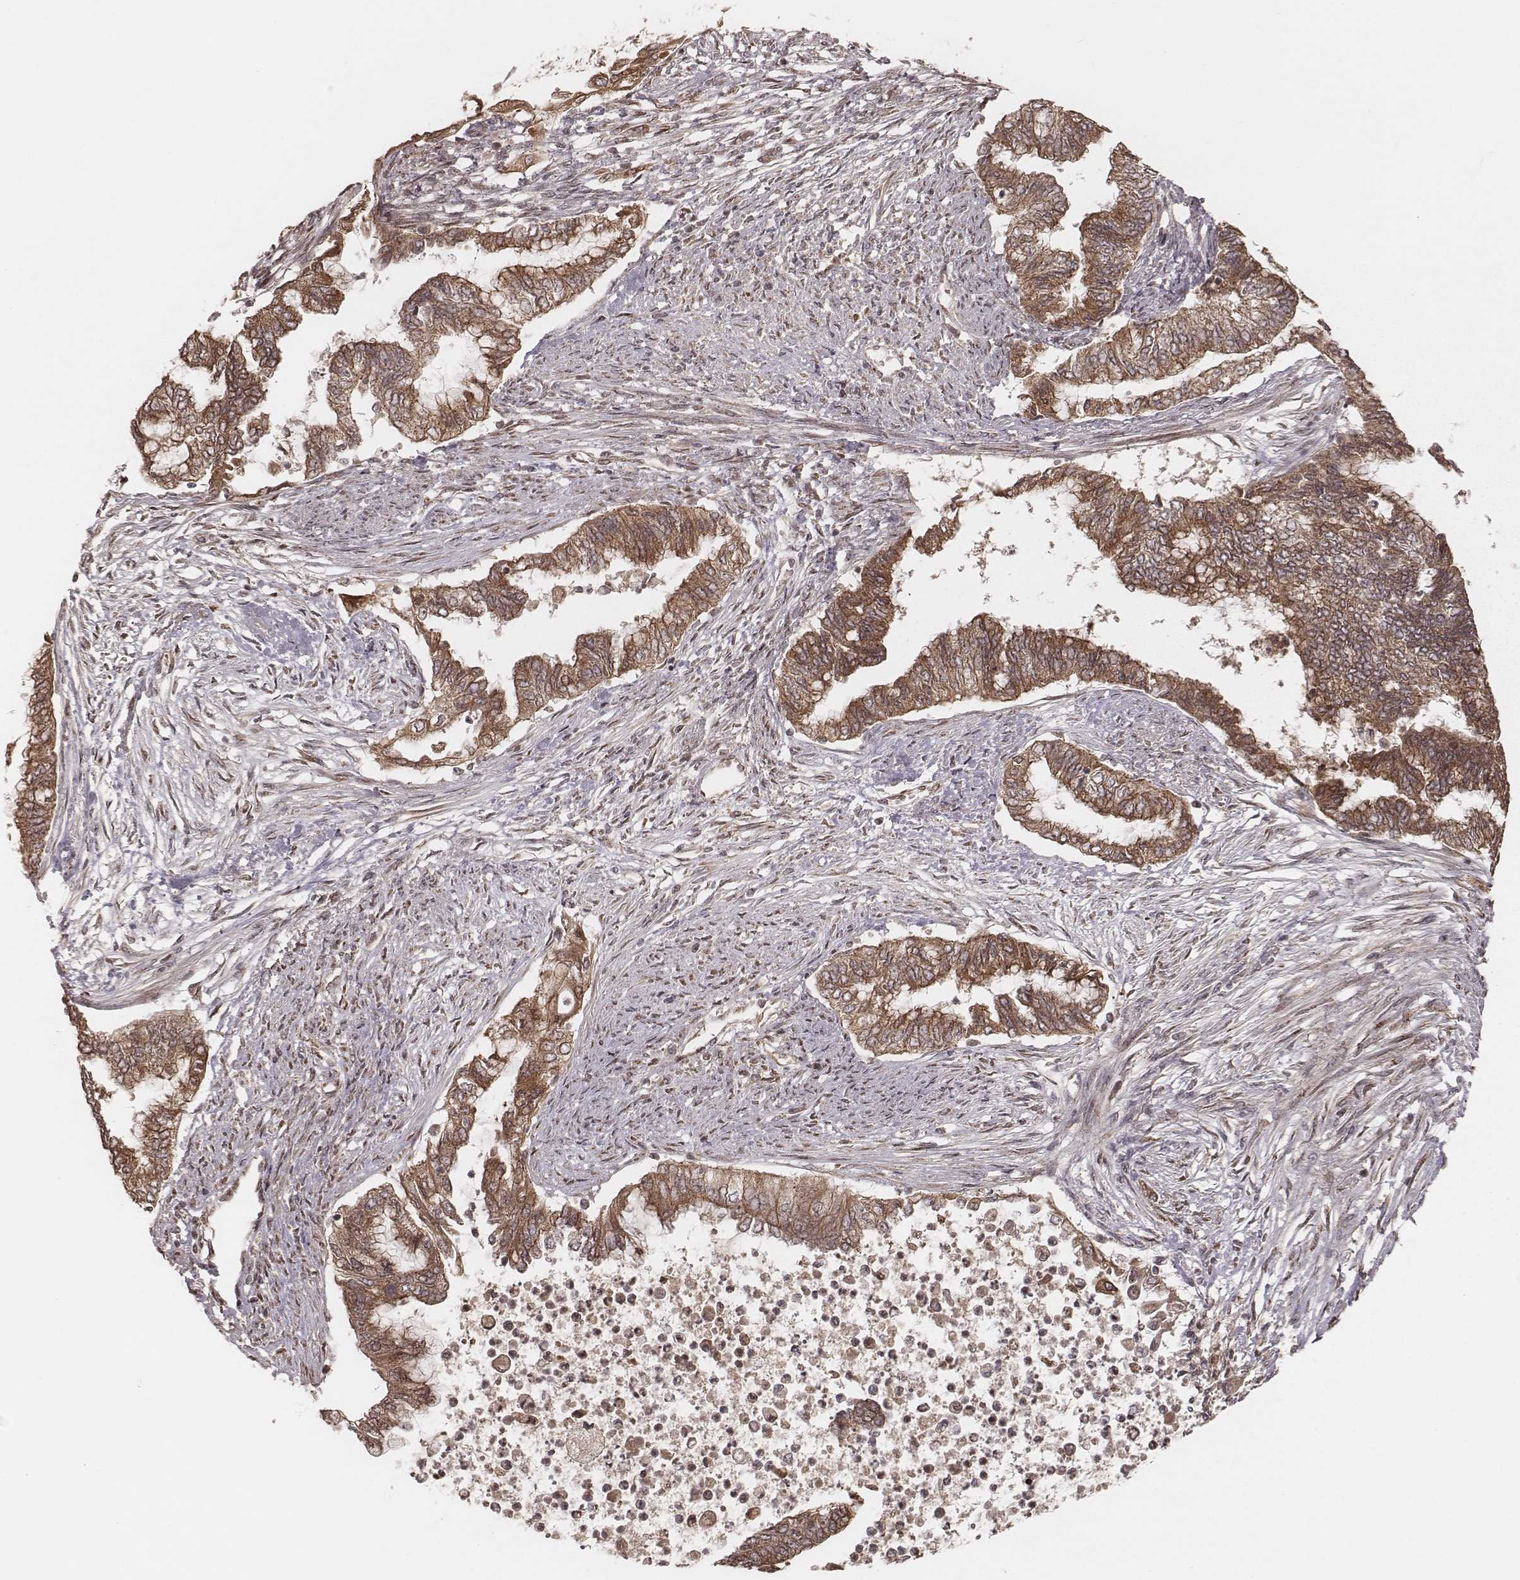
{"staining": {"intensity": "moderate", "quantity": ">75%", "location": "cytoplasmic/membranous"}, "tissue": "endometrial cancer", "cell_type": "Tumor cells", "image_type": "cancer", "snomed": [{"axis": "morphology", "description": "Adenocarcinoma, NOS"}, {"axis": "topography", "description": "Endometrium"}], "caption": "Adenocarcinoma (endometrial) stained with DAB IHC exhibits medium levels of moderate cytoplasmic/membranous positivity in about >75% of tumor cells.", "gene": "MYO19", "patient": {"sex": "female", "age": 65}}